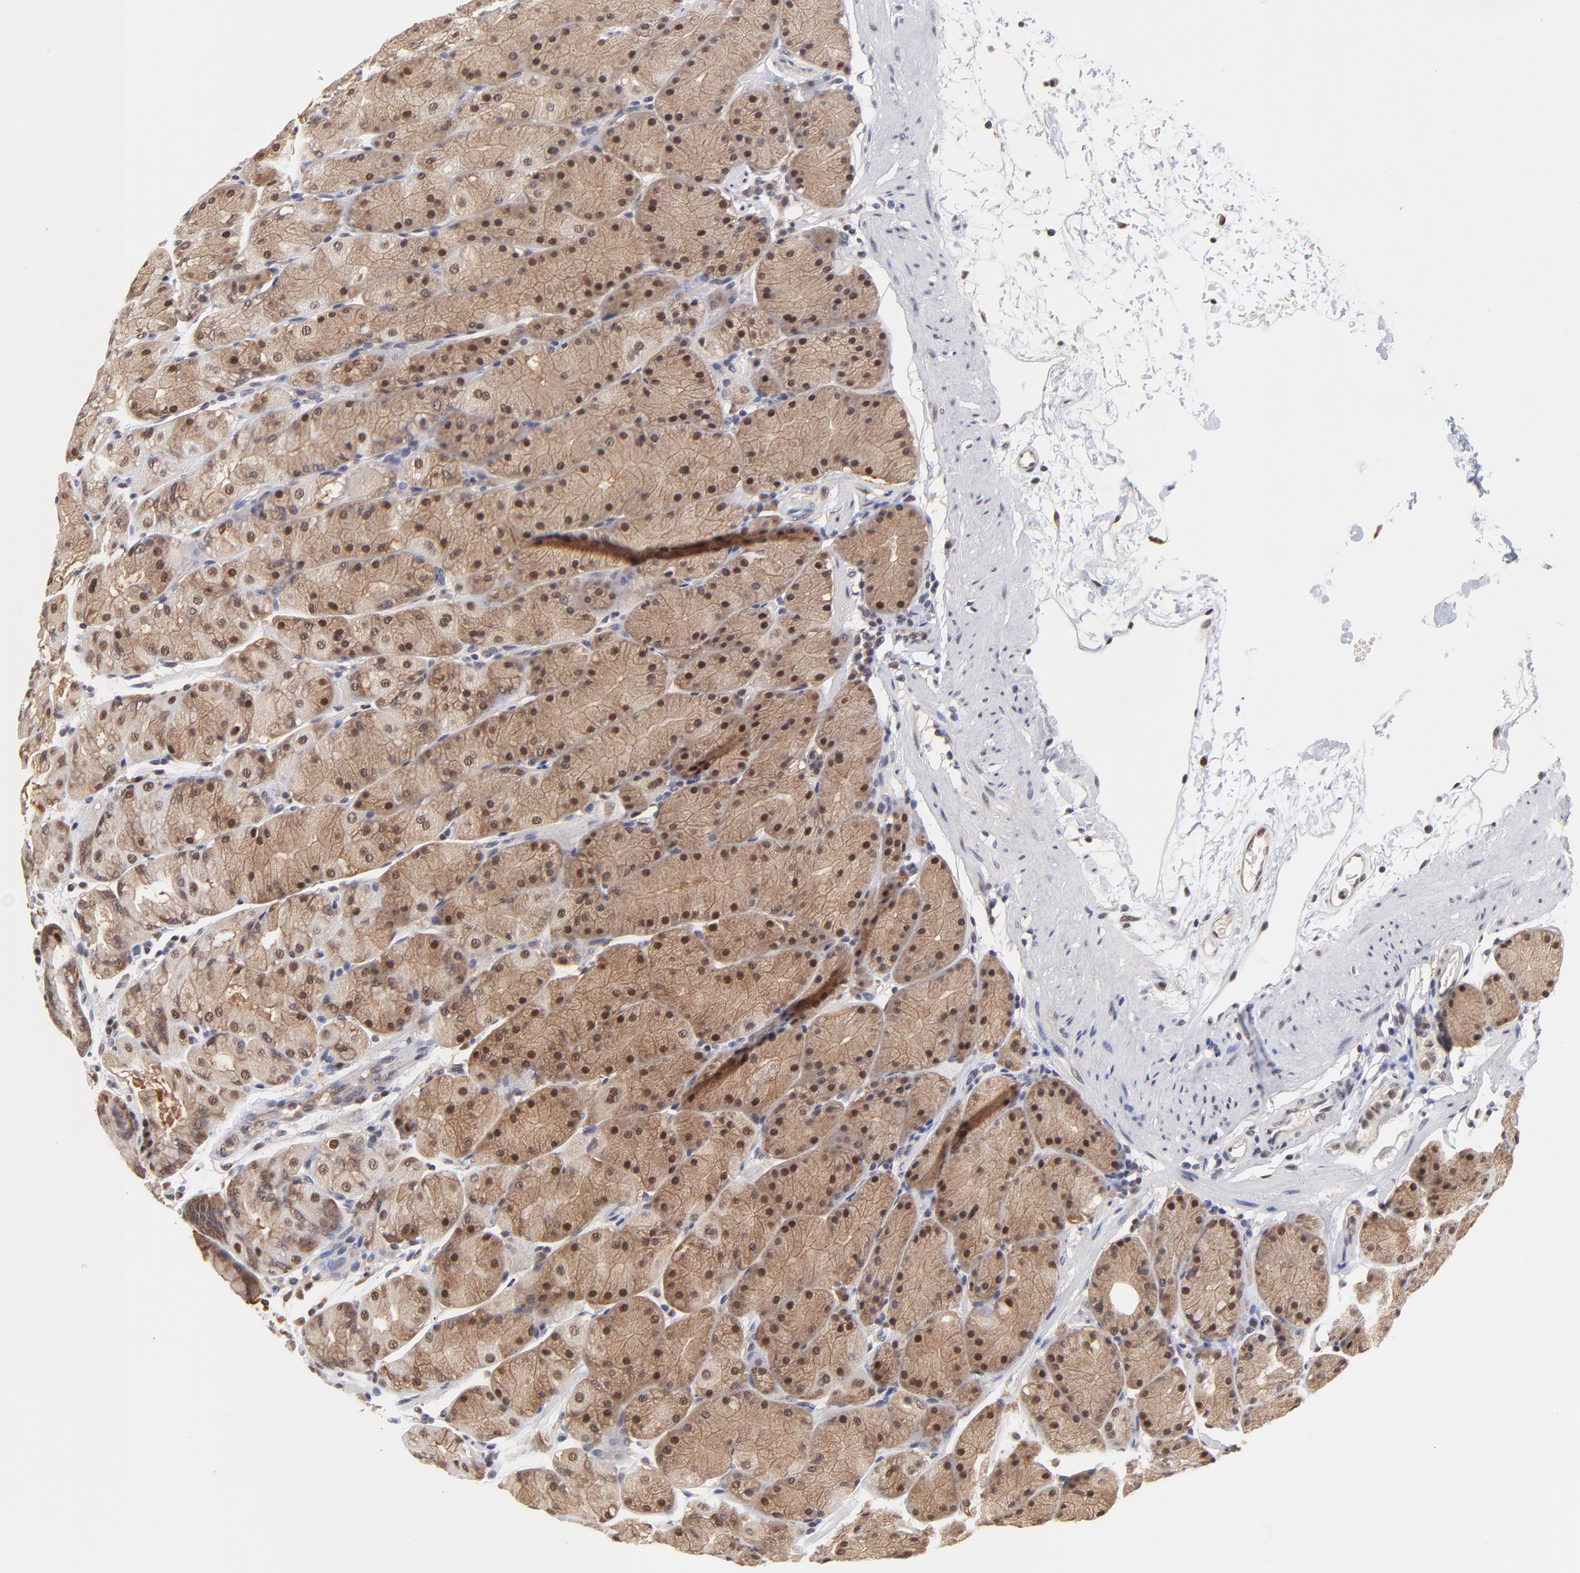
{"staining": {"intensity": "moderate", "quantity": ">75%", "location": "cytoplasmic/membranous,nuclear"}, "tissue": "stomach", "cell_type": "Glandular cells", "image_type": "normal", "snomed": [{"axis": "morphology", "description": "Normal tissue, NOS"}, {"axis": "topography", "description": "Stomach, upper"}, {"axis": "topography", "description": "Stomach"}], "caption": "Moderate cytoplasmic/membranous,nuclear positivity for a protein is identified in approximately >75% of glandular cells of benign stomach using immunohistochemistry (IHC).", "gene": "PSMC4", "patient": {"sex": "male", "age": 76}}